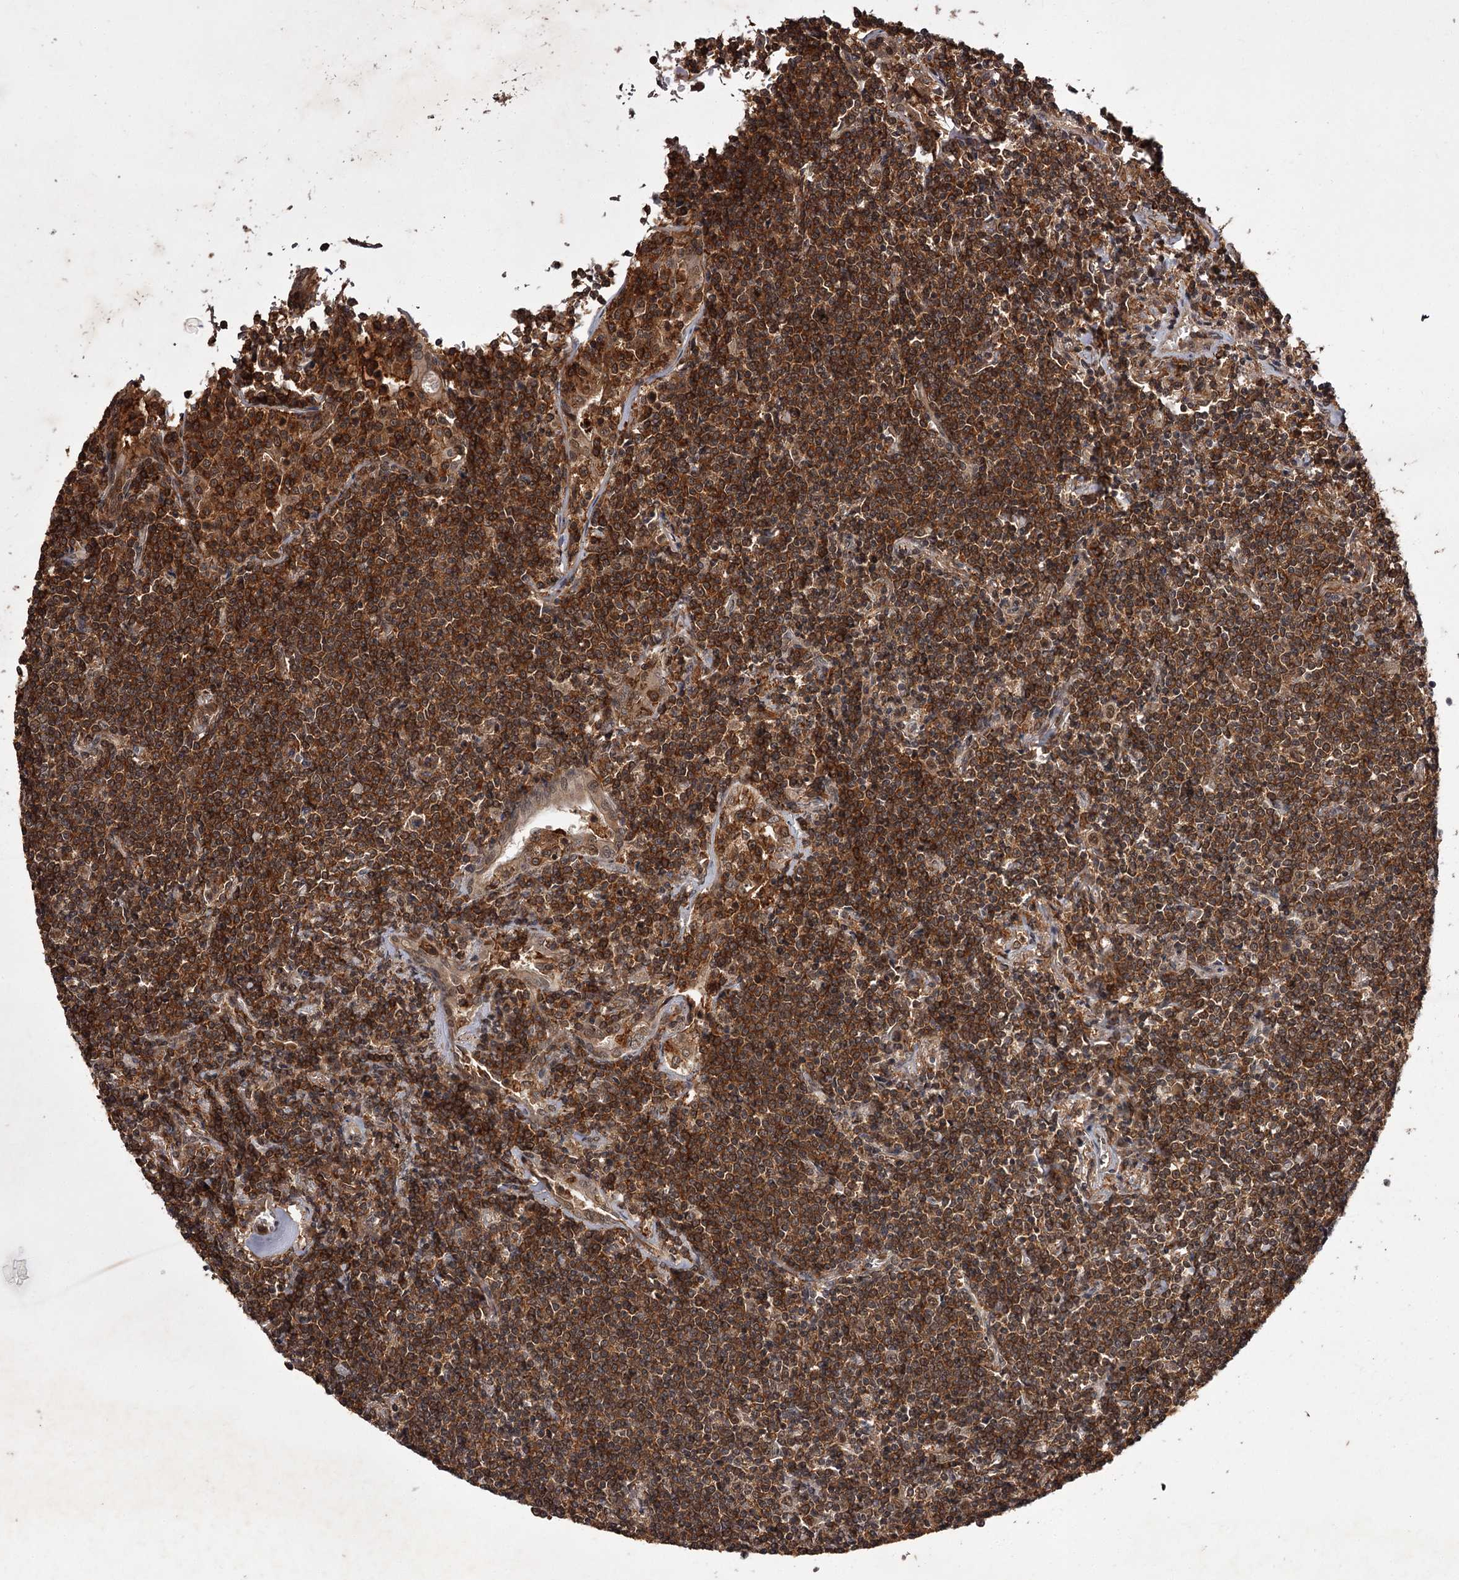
{"staining": {"intensity": "strong", "quantity": ">75%", "location": "cytoplasmic/membranous"}, "tissue": "lymphoma", "cell_type": "Tumor cells", "image_type": "cancer", "snomed": [{"axis": "morphology", "description": "Malignant lymphoma, non-Hodgkin's type, Low grade"}, {"axis": "topography", "description": "Lung"}], "caption": "Strong cytoplasmic/membranous staining is seen in about >75% of tumor cells in lymphoma.", "gene": "TBC1D23", "patient": {"sex": "female", "age": 71}}